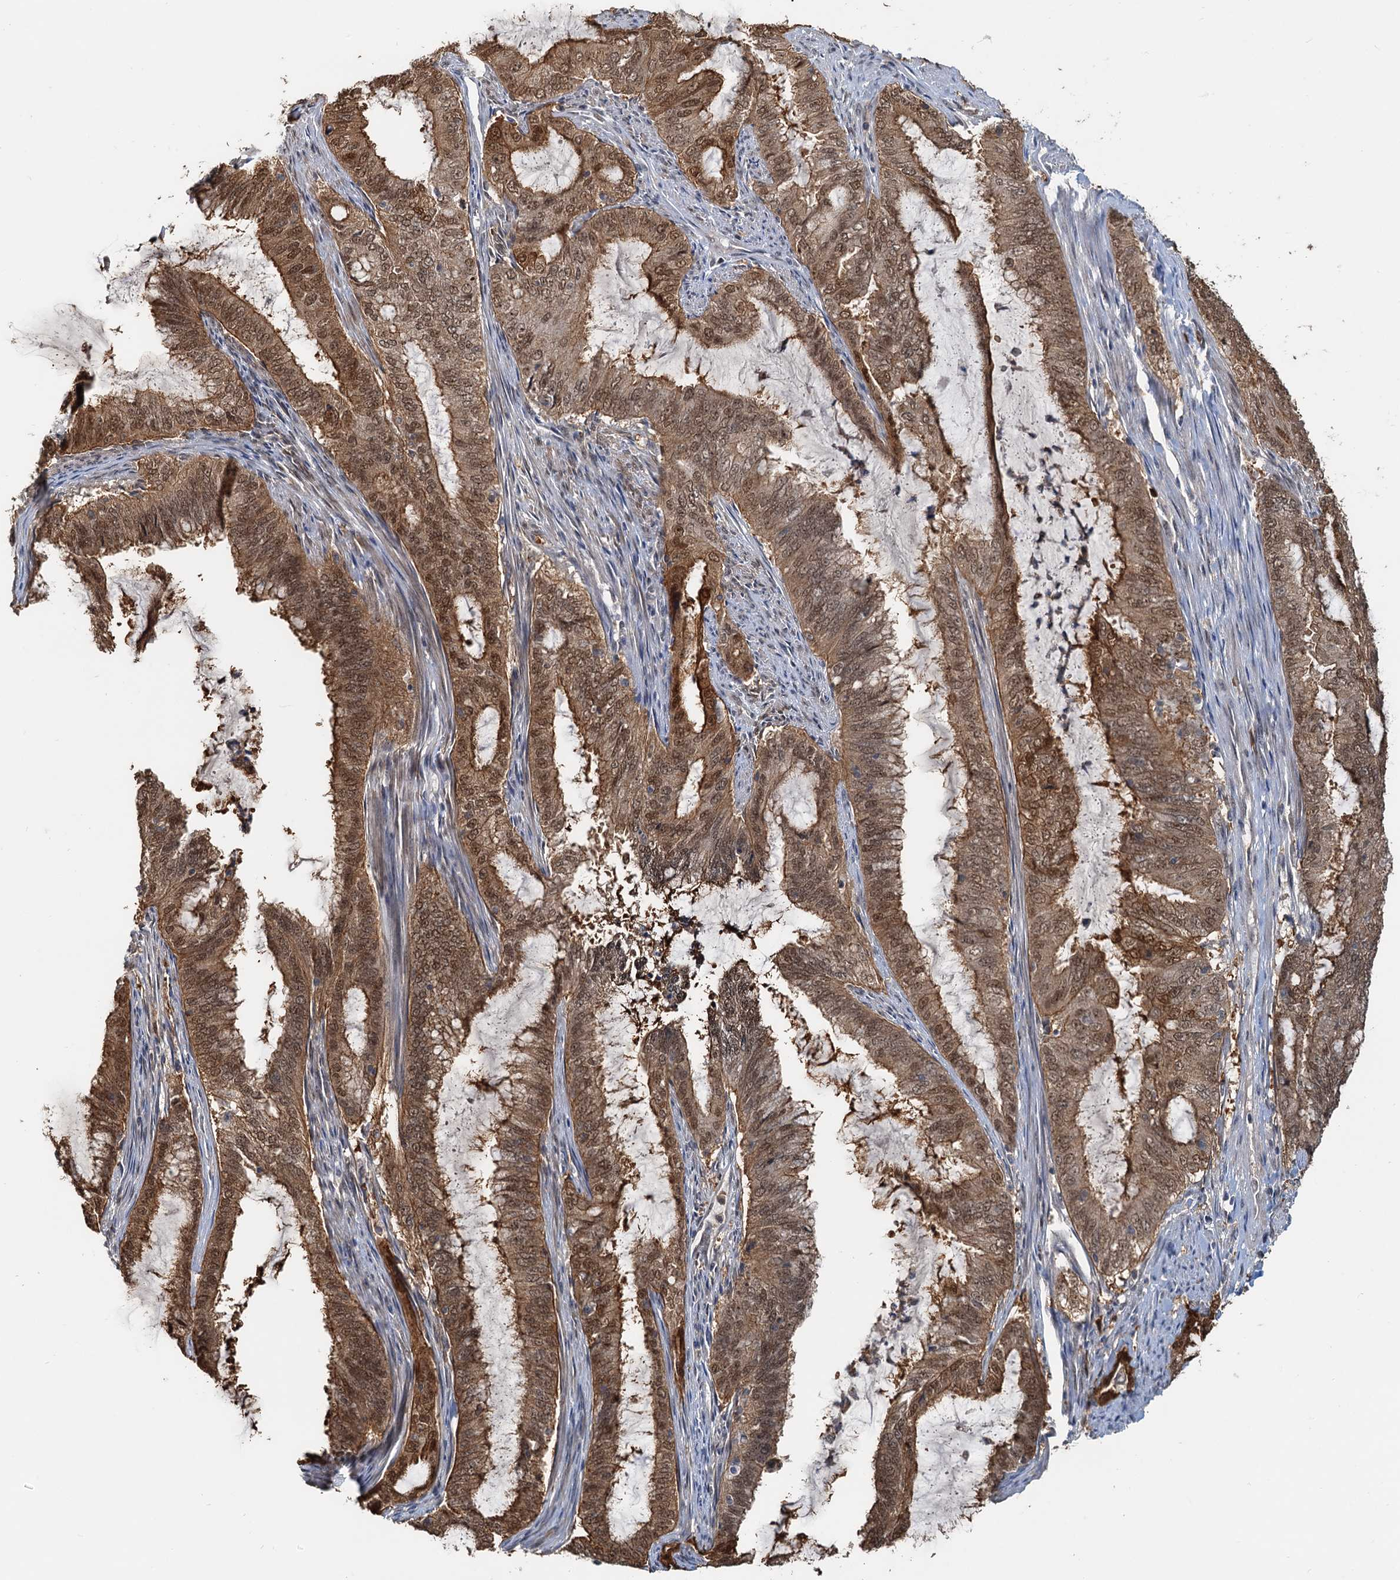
{"staining": {"intensity": "moderate", "quantity": ">75%", "location": "cytoplasmic/membranous,nuclear"}, "tissue": "endometrial cancer", "cell_type": "Tumor cells", "image_type": "cancer", "snomed": [{"axis": "morphology", "description": "Adenocarcinoma, NOS"}, {"axis": "topography", "description": "Endometrium"}], "caption": "The immunohistochemical stain highlights moderate cytoplasmic/membranous and nuclear positivity in tumor cells of endometrial cancer tissue.", "gene": "SPINDOC", "patient": {"sex": "female", "age": 51}}